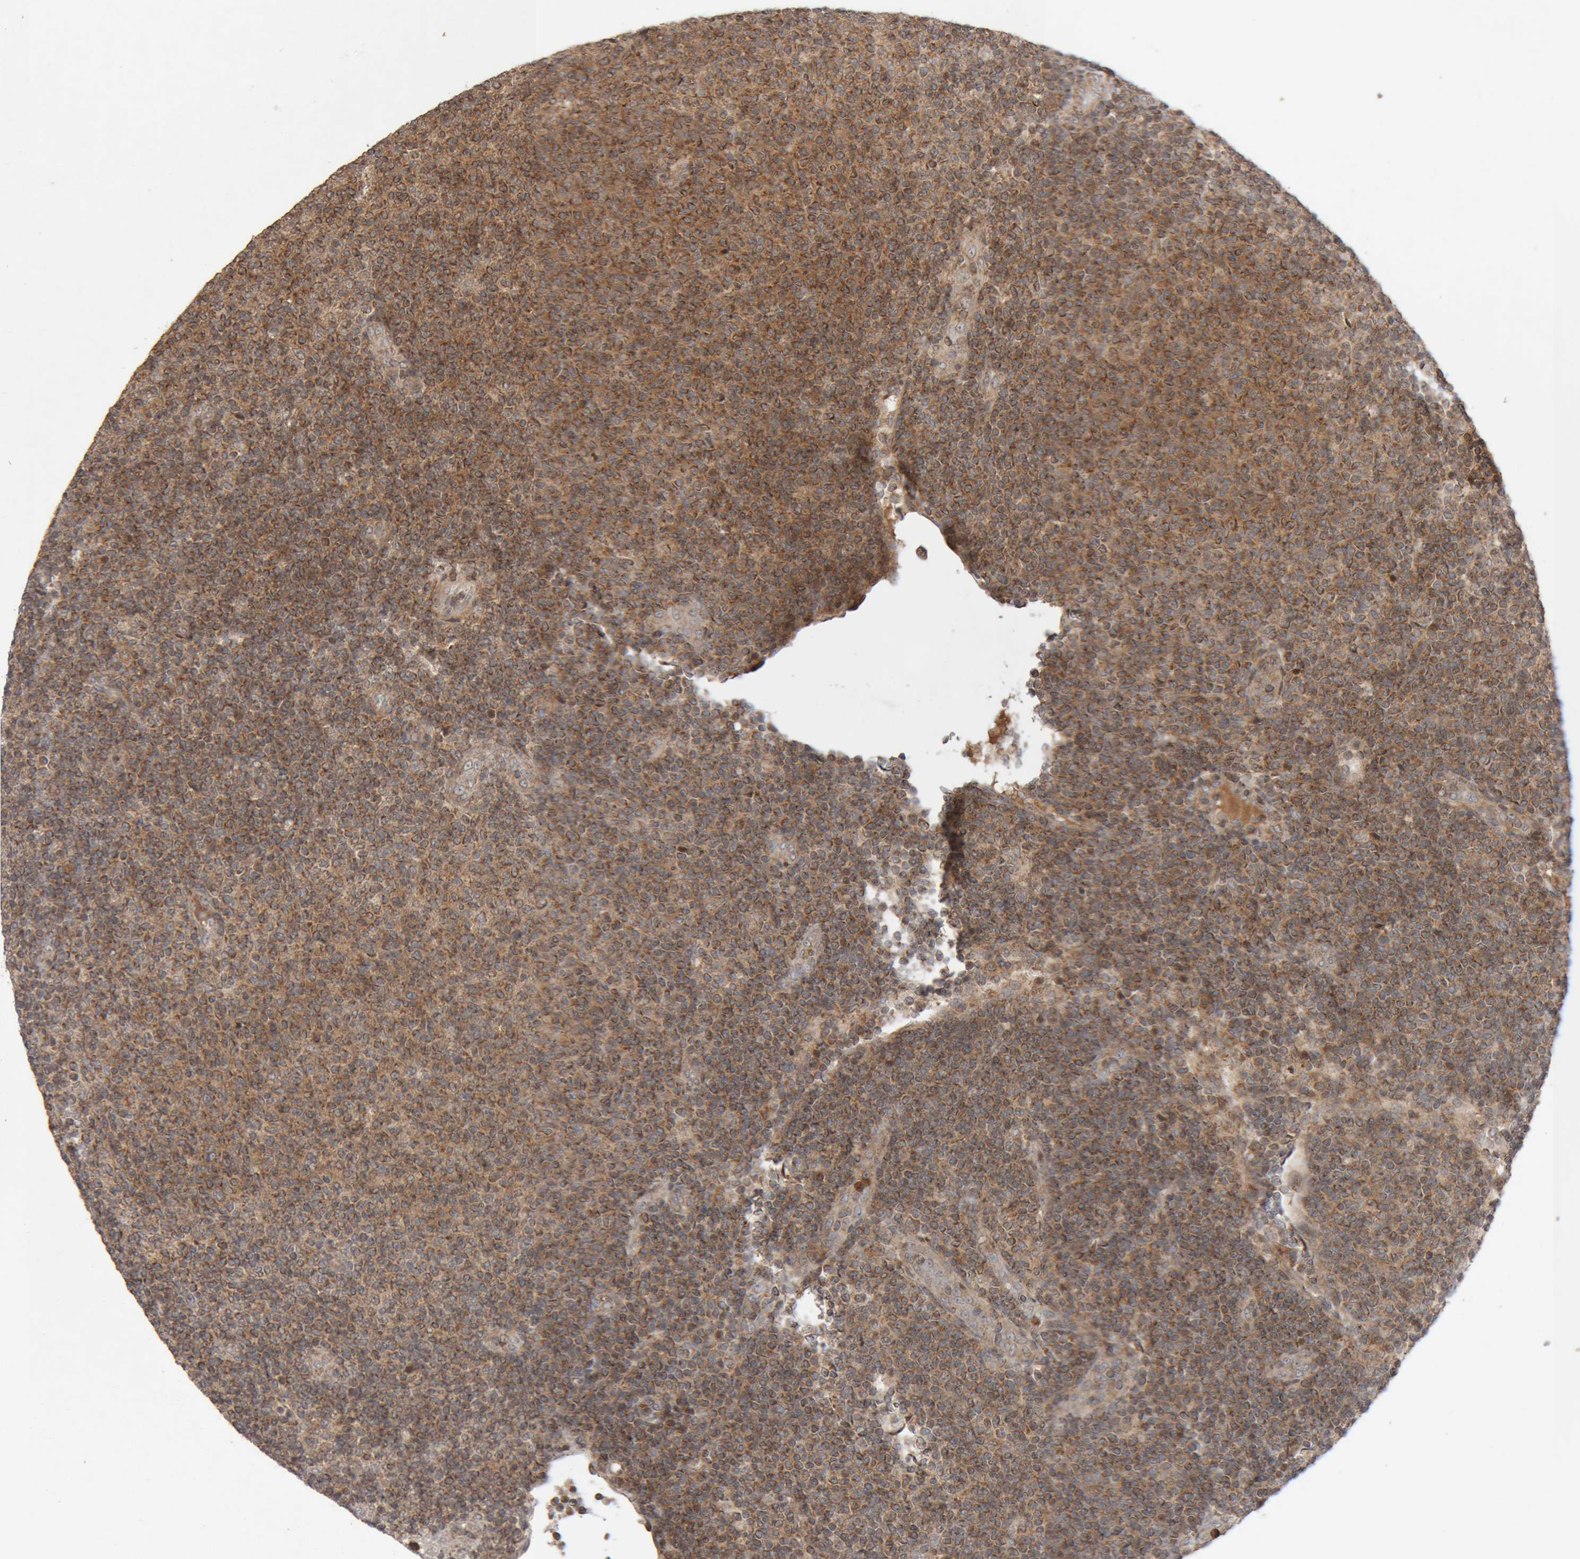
{"staining": {"intensity": "moderate", "quantity": ">75%", "location": "cytoplasmic/membranous"}, "tissue": "lymphoma", "cell_type": "Tumor cells", "image_type": "cancer", "snomed": [{"axis": "morphology", "description": "Malignant lymphoma, non-Hodgkin's type, Low grade"}, {"axis": "topography", "description": "Lymph node"}], "caption": "Protein staining of lymphoma tissue reveals moderate cytoplasmic/membranous positivity in about >75% of tumor cells.", "gene": "KIF21B", "patient": {"sex": "male", "age": 66}}